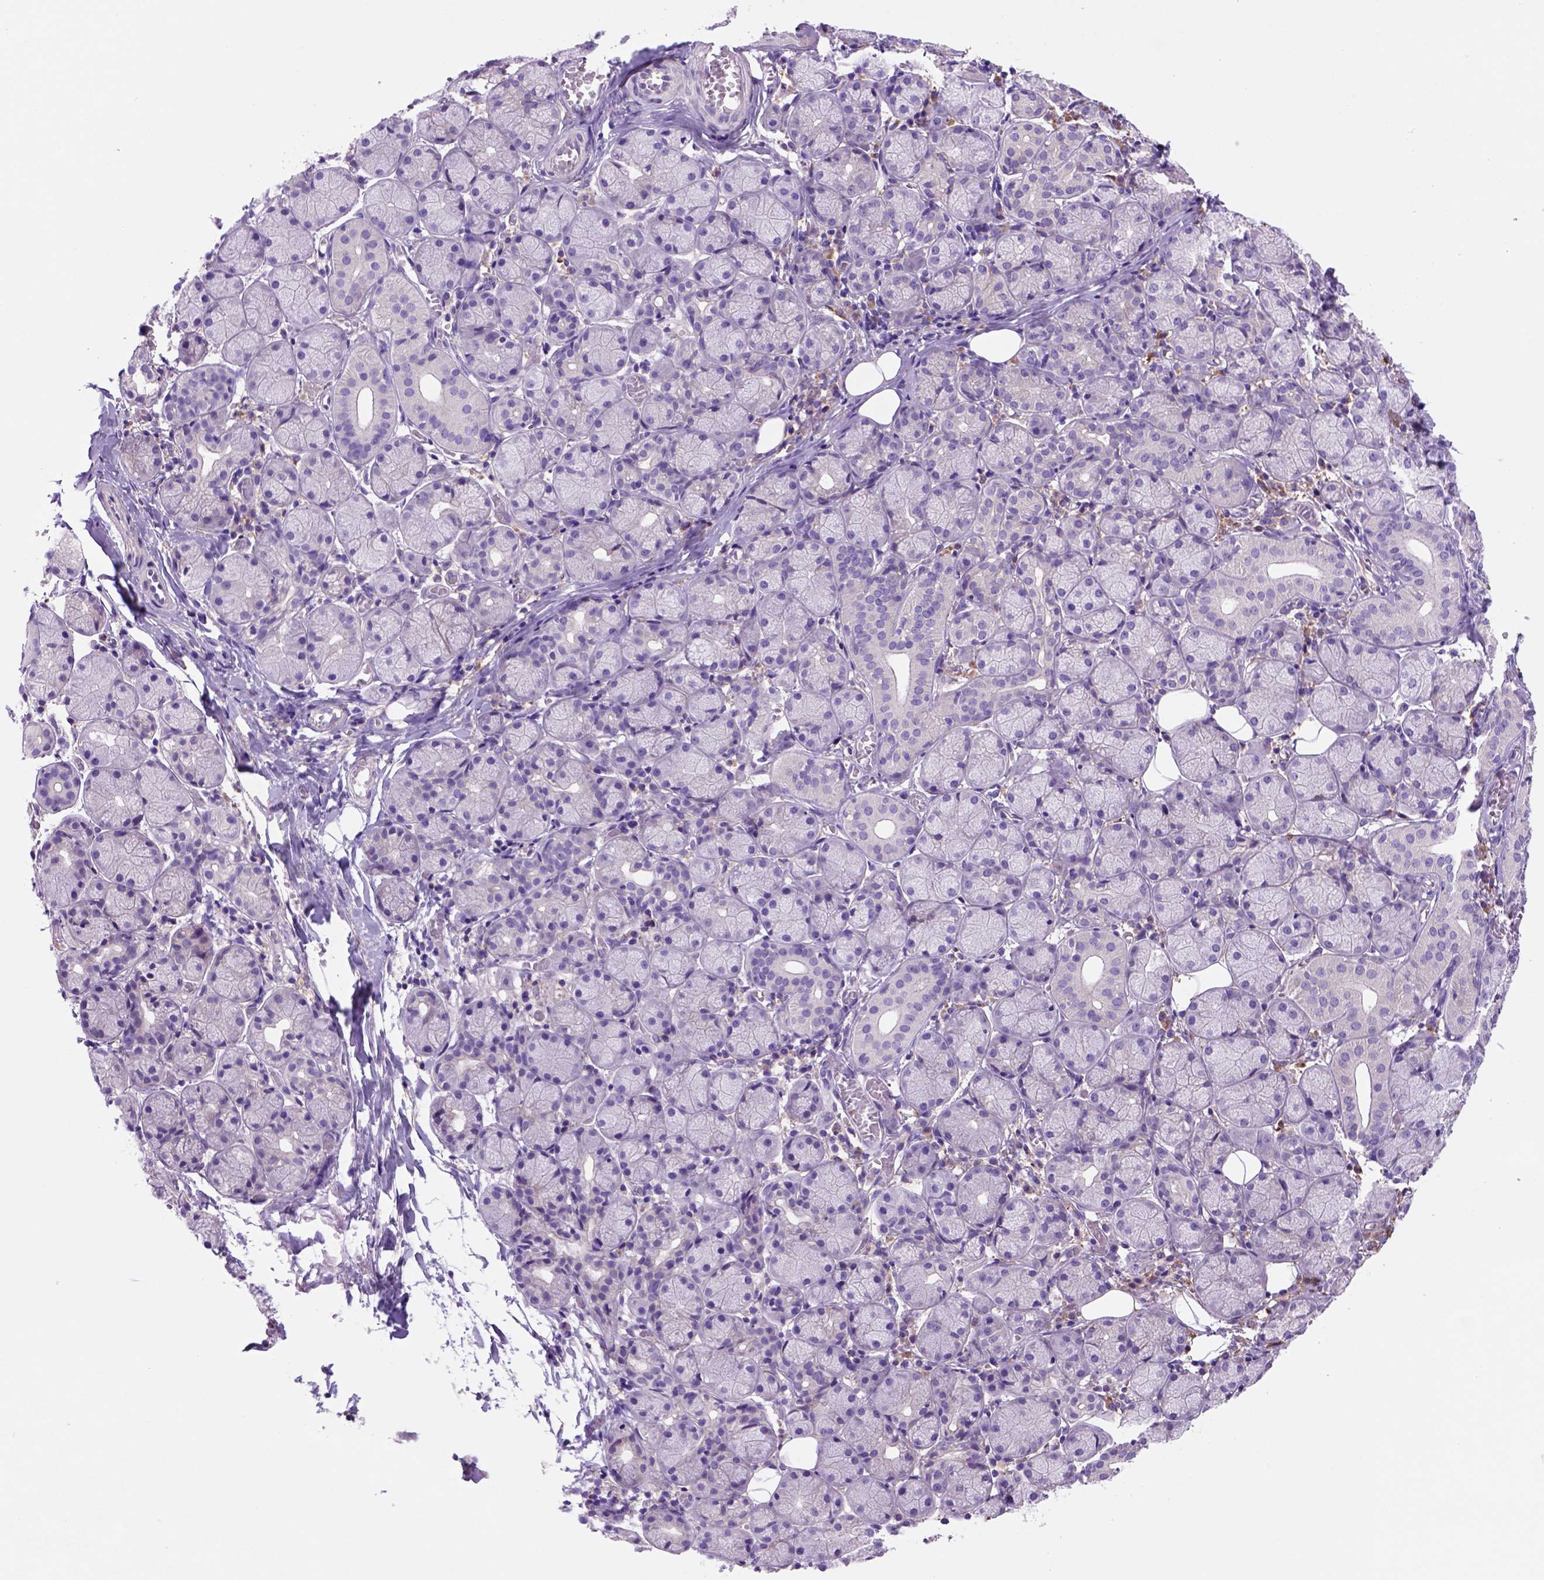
{"staining": {"intensity": "negative", "quantity": "none", "location": "none"}, "tissue": "salivary gland", "cell_type": "Glandular cells", "image_type": "normal", "snomed": [{"axis": "morphology", "description": "Normal tissue, NOS"}, {"axis": "topography", "description": "Salivary gland"}, {"axis": "topography", "description": "Peripheral nerve tissue"}], "caption": "A micrograph of salivary gland stained for a protein reveals no brown staining in glandular cells.", "gene": "PIAS3", "patient": {"sex": "female", "age": 24}}